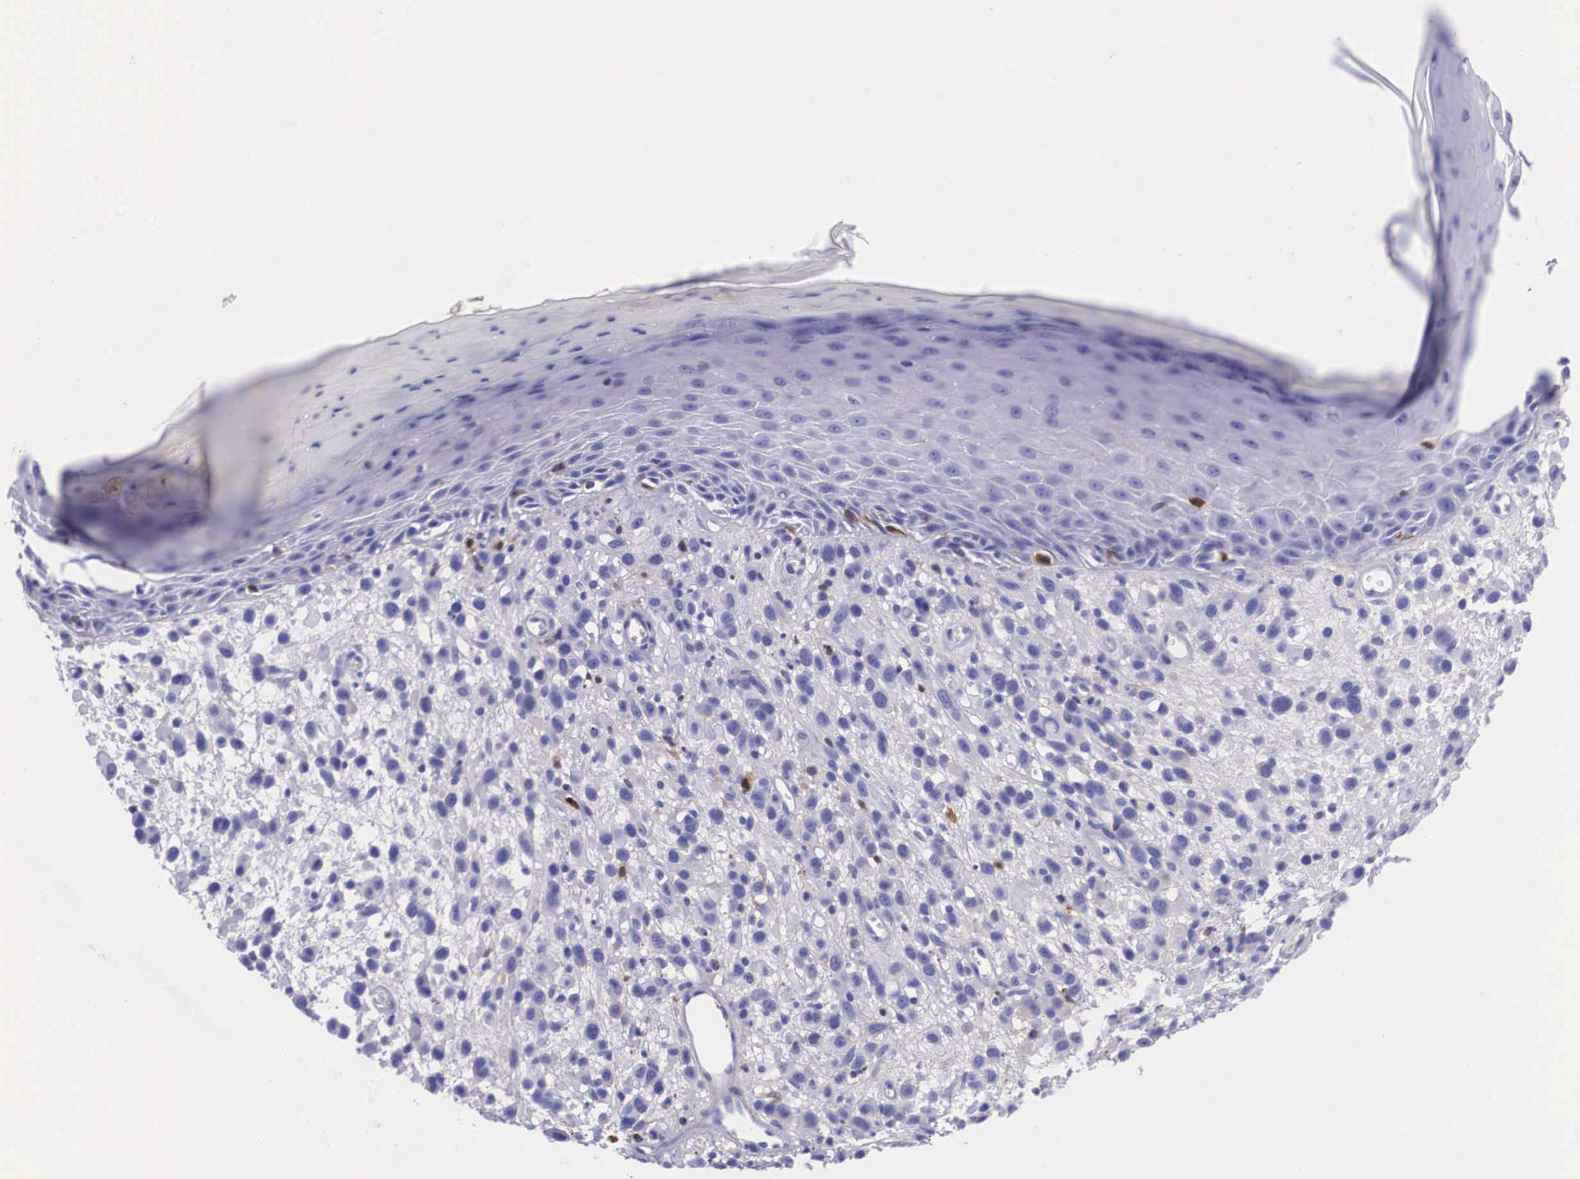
{"staining": {"intensity": "negative", "quantity": "none", "location": "none"}, "tissue": "melanoma", "cell_type": "Tumor cells", "image_type": "cancer", "snomed": [{"axis": "morphology", "description": "Malignant melanoma, NOS"}, {"axis": "topography", "description": "Skin"}], "caption": "The image displays no significant expression in tumor cells of malignant melanoma.", "gene": "PLG", "patient": {"sex": "male", "age": 51}}